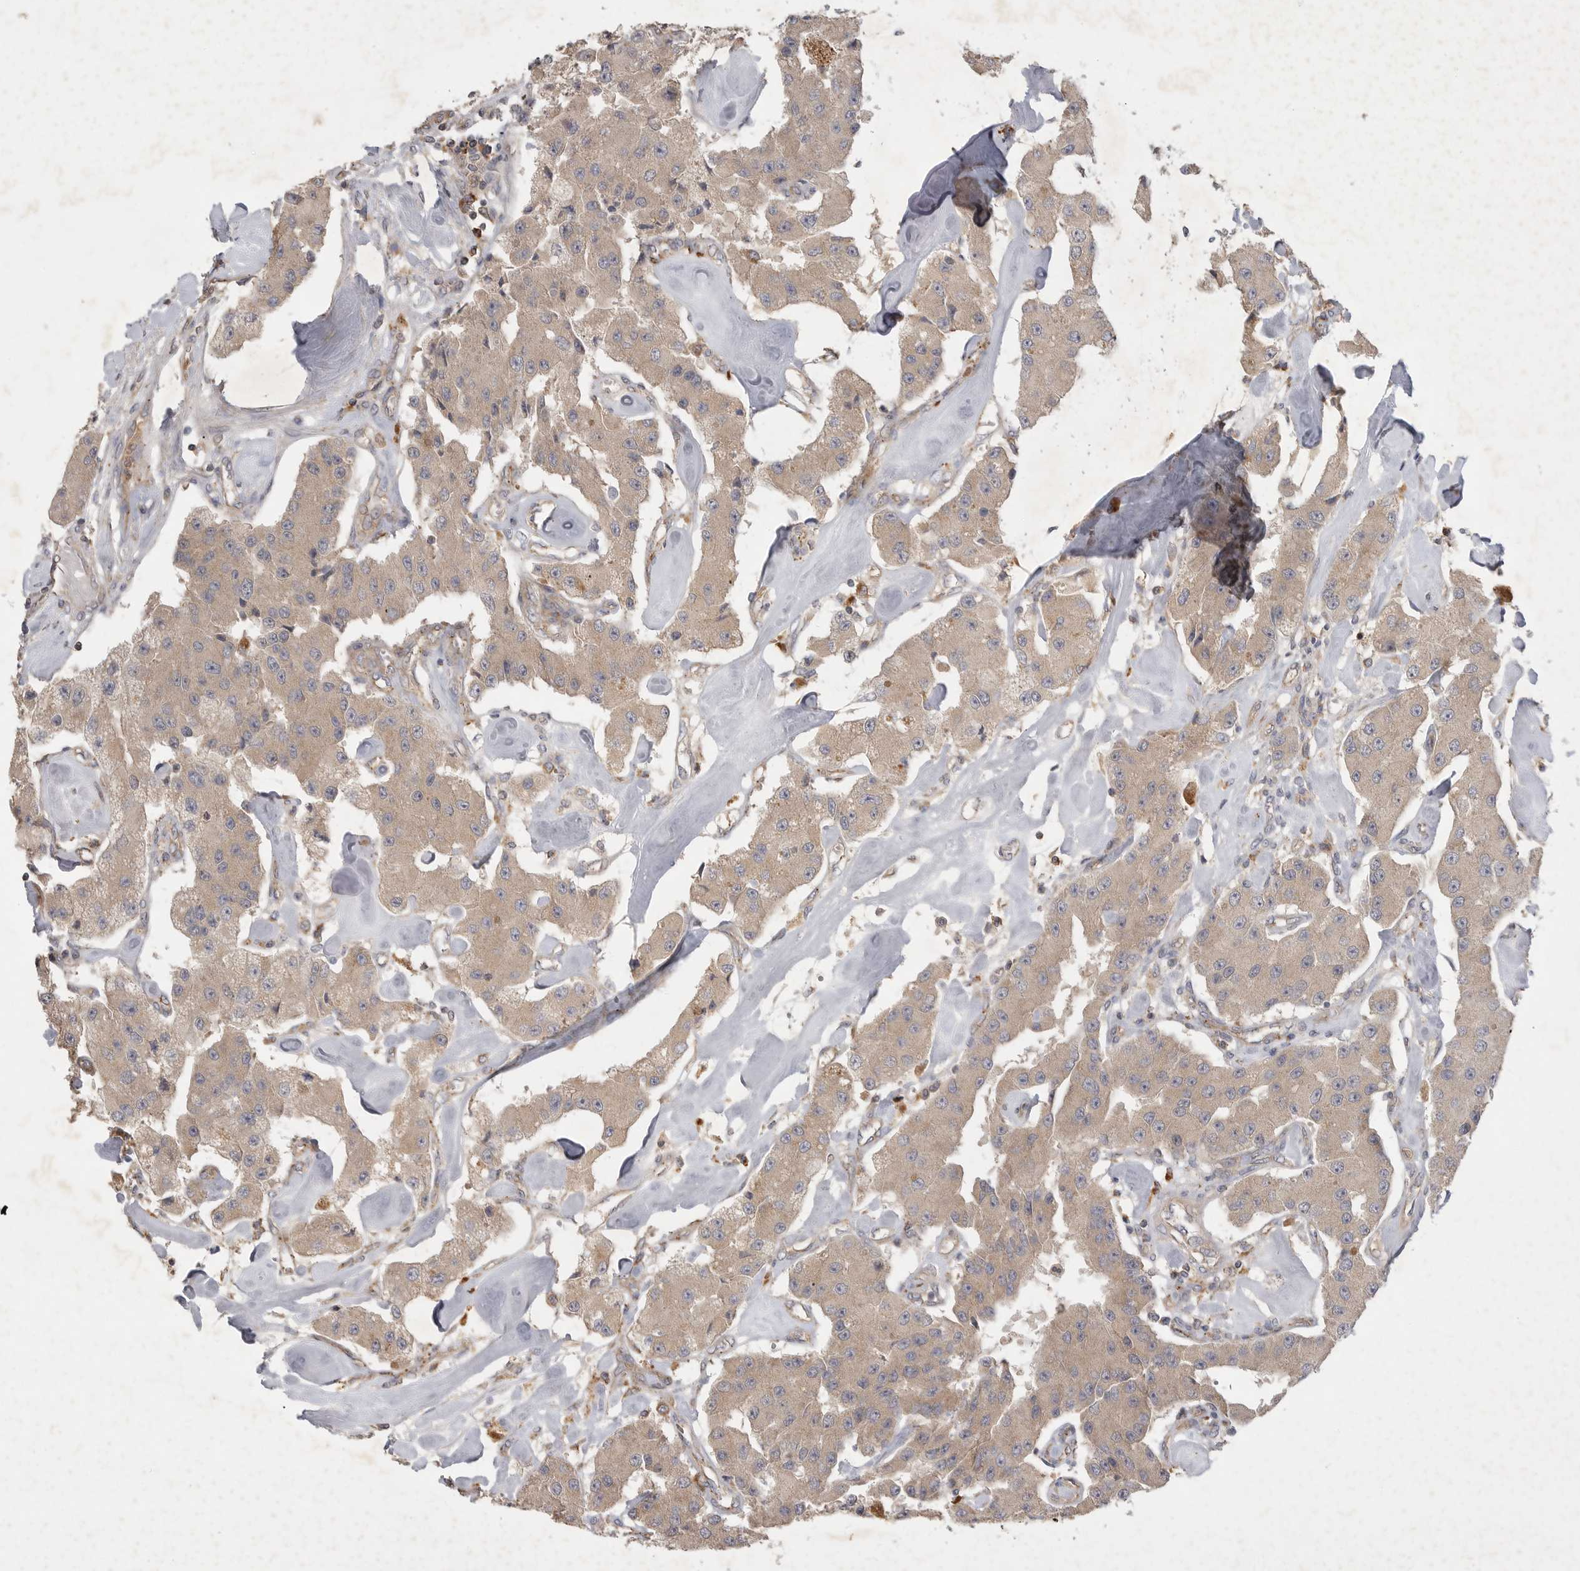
{"staining": {"intensity": "weak", "quantity": ">75%", "location": "cytoplasmic/membranous"}, "tissue": "carcinoid", "cell_type": "Tumor cells", "image_type": "cancer", "snomed": [{"axis": "morphology", "description": "Carcinoid, malignant, NOS"}, {"axis": "topography", "description": "Pancreas"}], "caption": "Immunohistochemical staining of carcinoid displays weak cytoplasmic/membranous protein positivity in approximately >75% of tumor cells.", "gene": "ZNF232", "patient": {"sex": "male", "age": 41}}